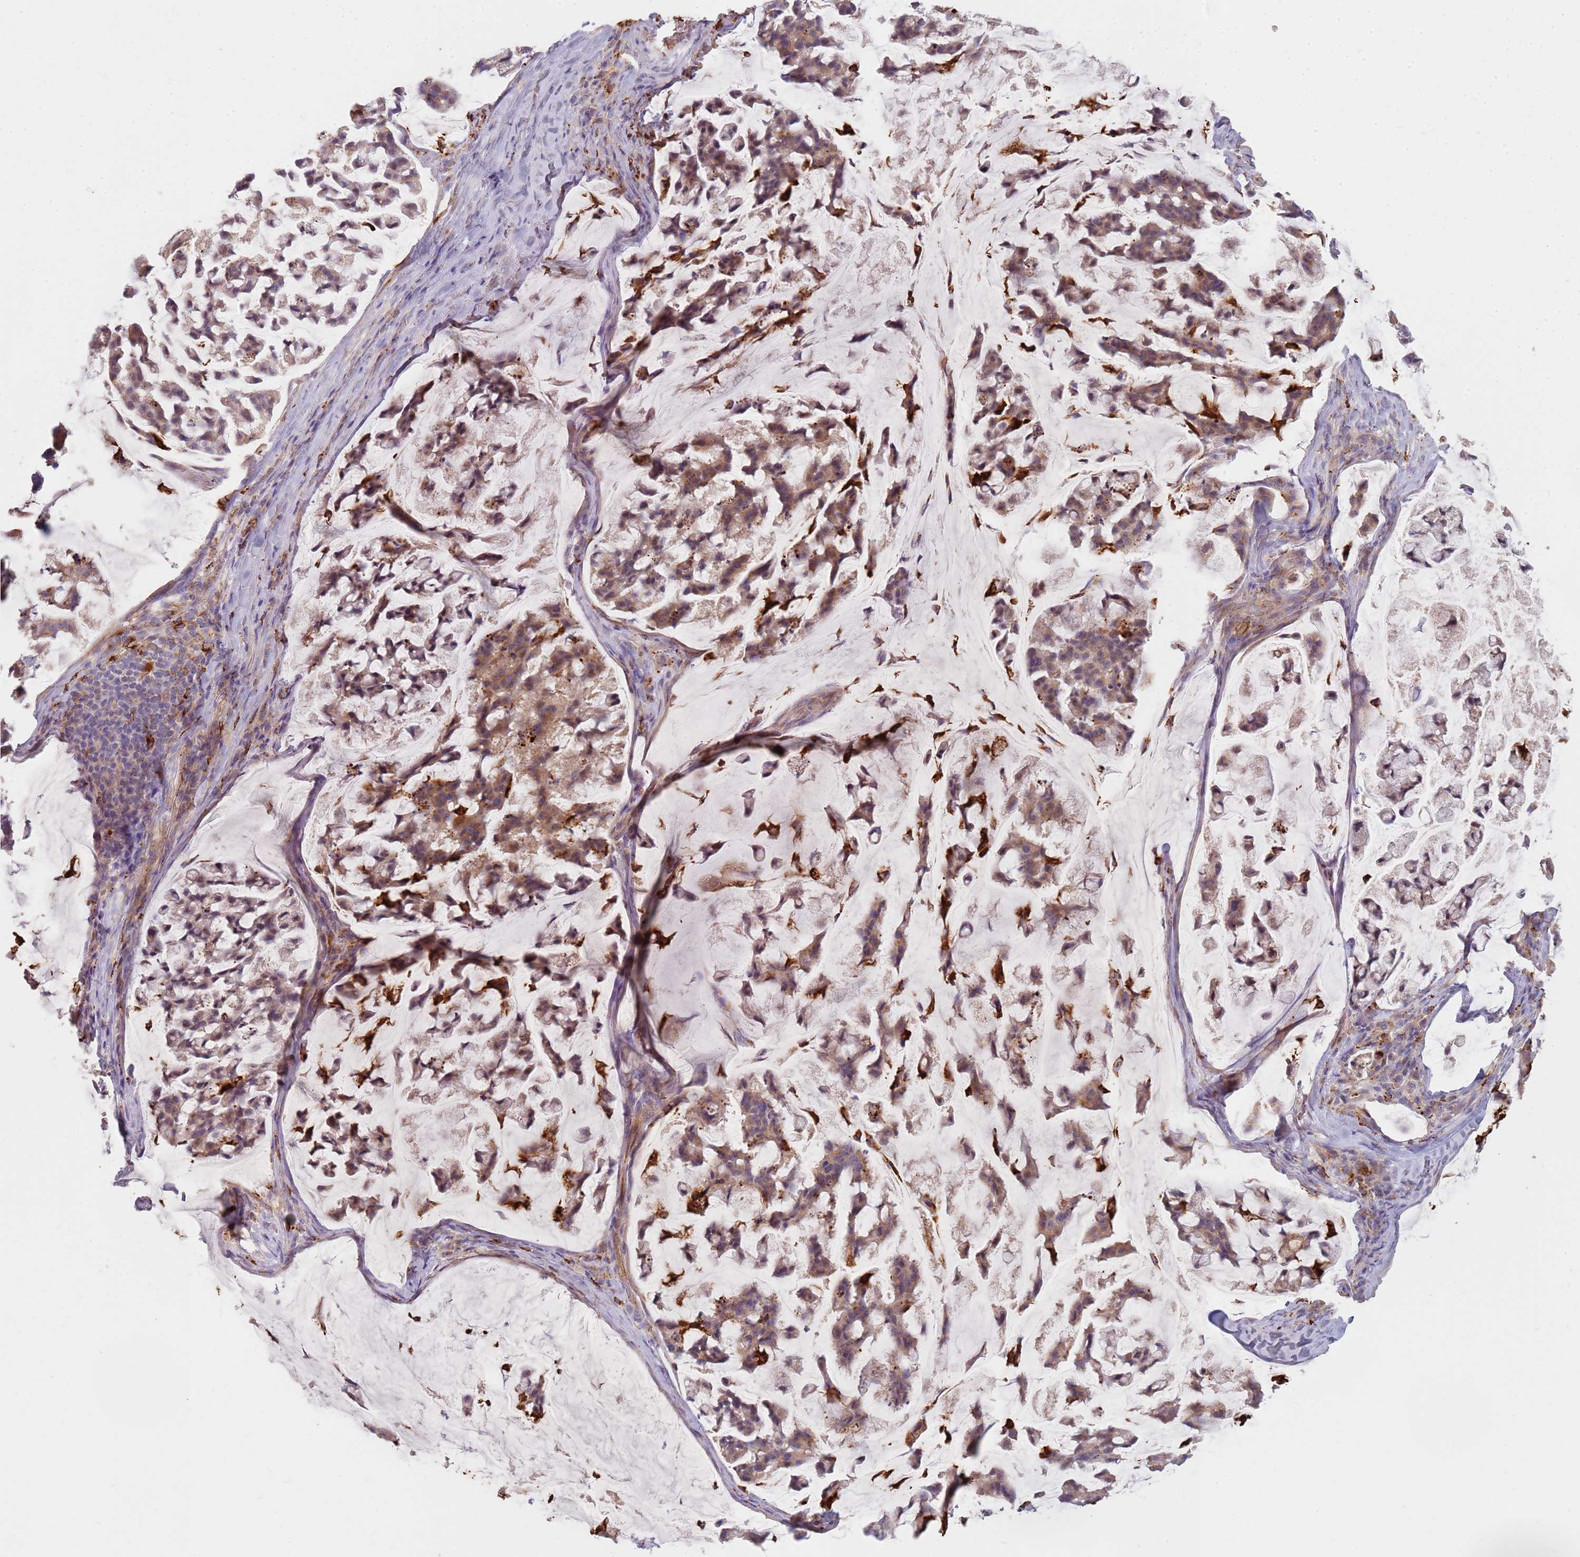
{"staining": {"intensity": "moderate", "quantity": "25%-75%", "location": "cytoplasmic/membranous"}, "tissue": "stomach cancer", "cell_type": "Tumor cells", "image_type": "cancer", "snomed": [{"axis": "morphology", "description": "Adenocarcinoma, NOS"}, {"axis": "topography", "description": "Stomach, lower"}], "caption": "The micrograph exhibits staining of stomach adenocarcinoma, revealing moderate cytoplasmic/membranous protein expression (brown color) within tumor cells. (brown staining indicates protein expression, while blue staining denotes nuclei).", "gene": "TMEM229B", "patient": {"sex": "male", "age": 67}}